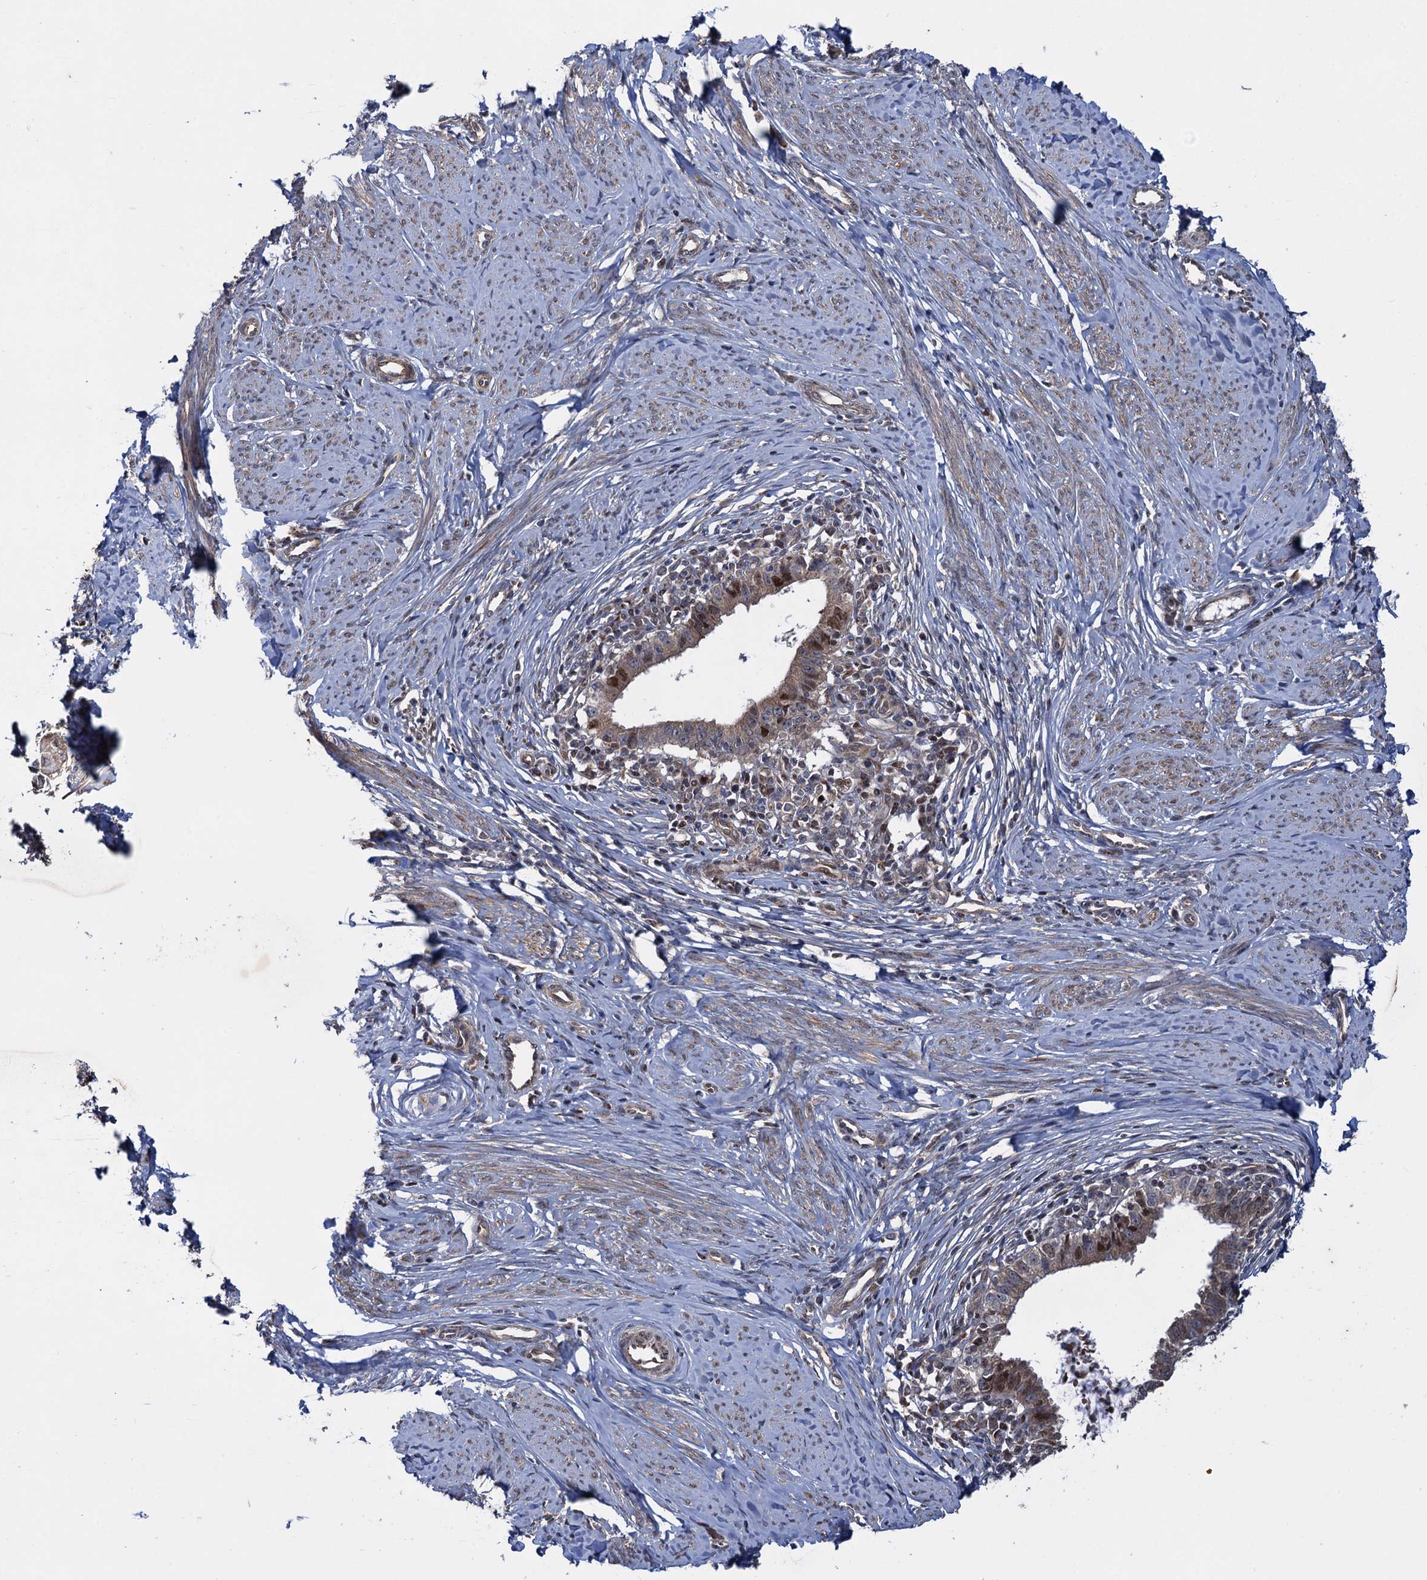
{"staining": {"intensity": "moderate", "quantity": "<25%", "location": "cytoplasmic/membranous,nuclear"}, "tissue": "cervical cancer", "cell_type": "Tumor cells", "image_type": "cancer", "snomed": [{"axis": "morphology", "description": "Adenocarcinoma, NOS"}, {"axis": "topography", "description": "Cervix"}], "caption": "Human cervical cancer (adenocarcinoma) stained with a protein marker demonstrates moderate staining in tumor cells.", "gene": "HAUS1", "patient": {"sex": "female", "age": 36}}